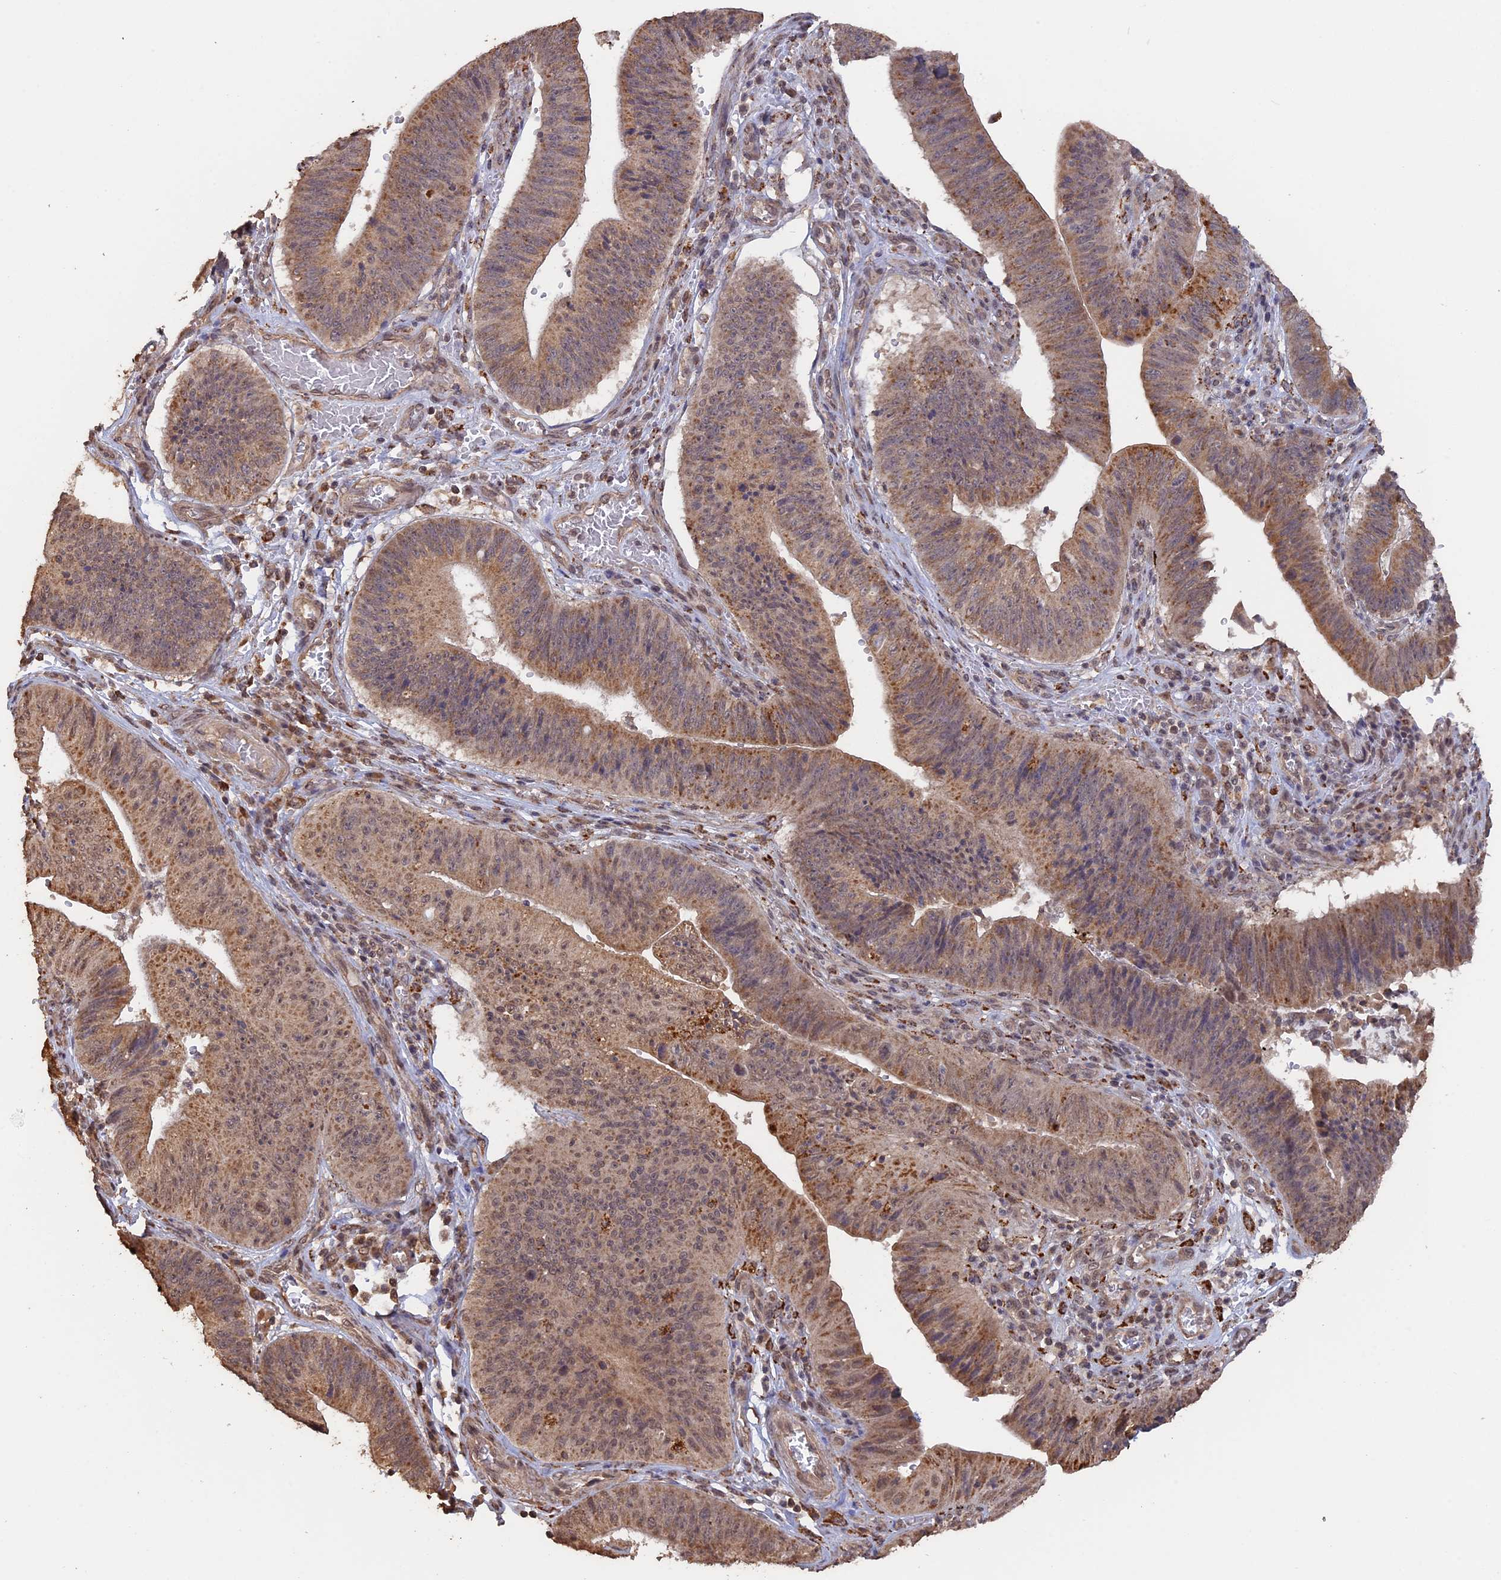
{"staining": {"intensity": "moderate", "quantity": "25%-75%", "location": "cytoplasmic/membranous"}, "tissue": "stomach cancer", "cell_type": "Tumor cells", "image_type": "cancer", "snomed": [{"axis": "morphology", "description": "Adenocarcinoma, NOS"}, {"axis": "topography", "description": "Stomach"}], "caption": "Human stomach cancer stained with a brown dye demonstrates moderate cytoplasmic/membranous positive expression in approximately 25%-75% of tumor cells.", "gene": "FAM210B", "patient": {"sex": "male", "age": 59}}